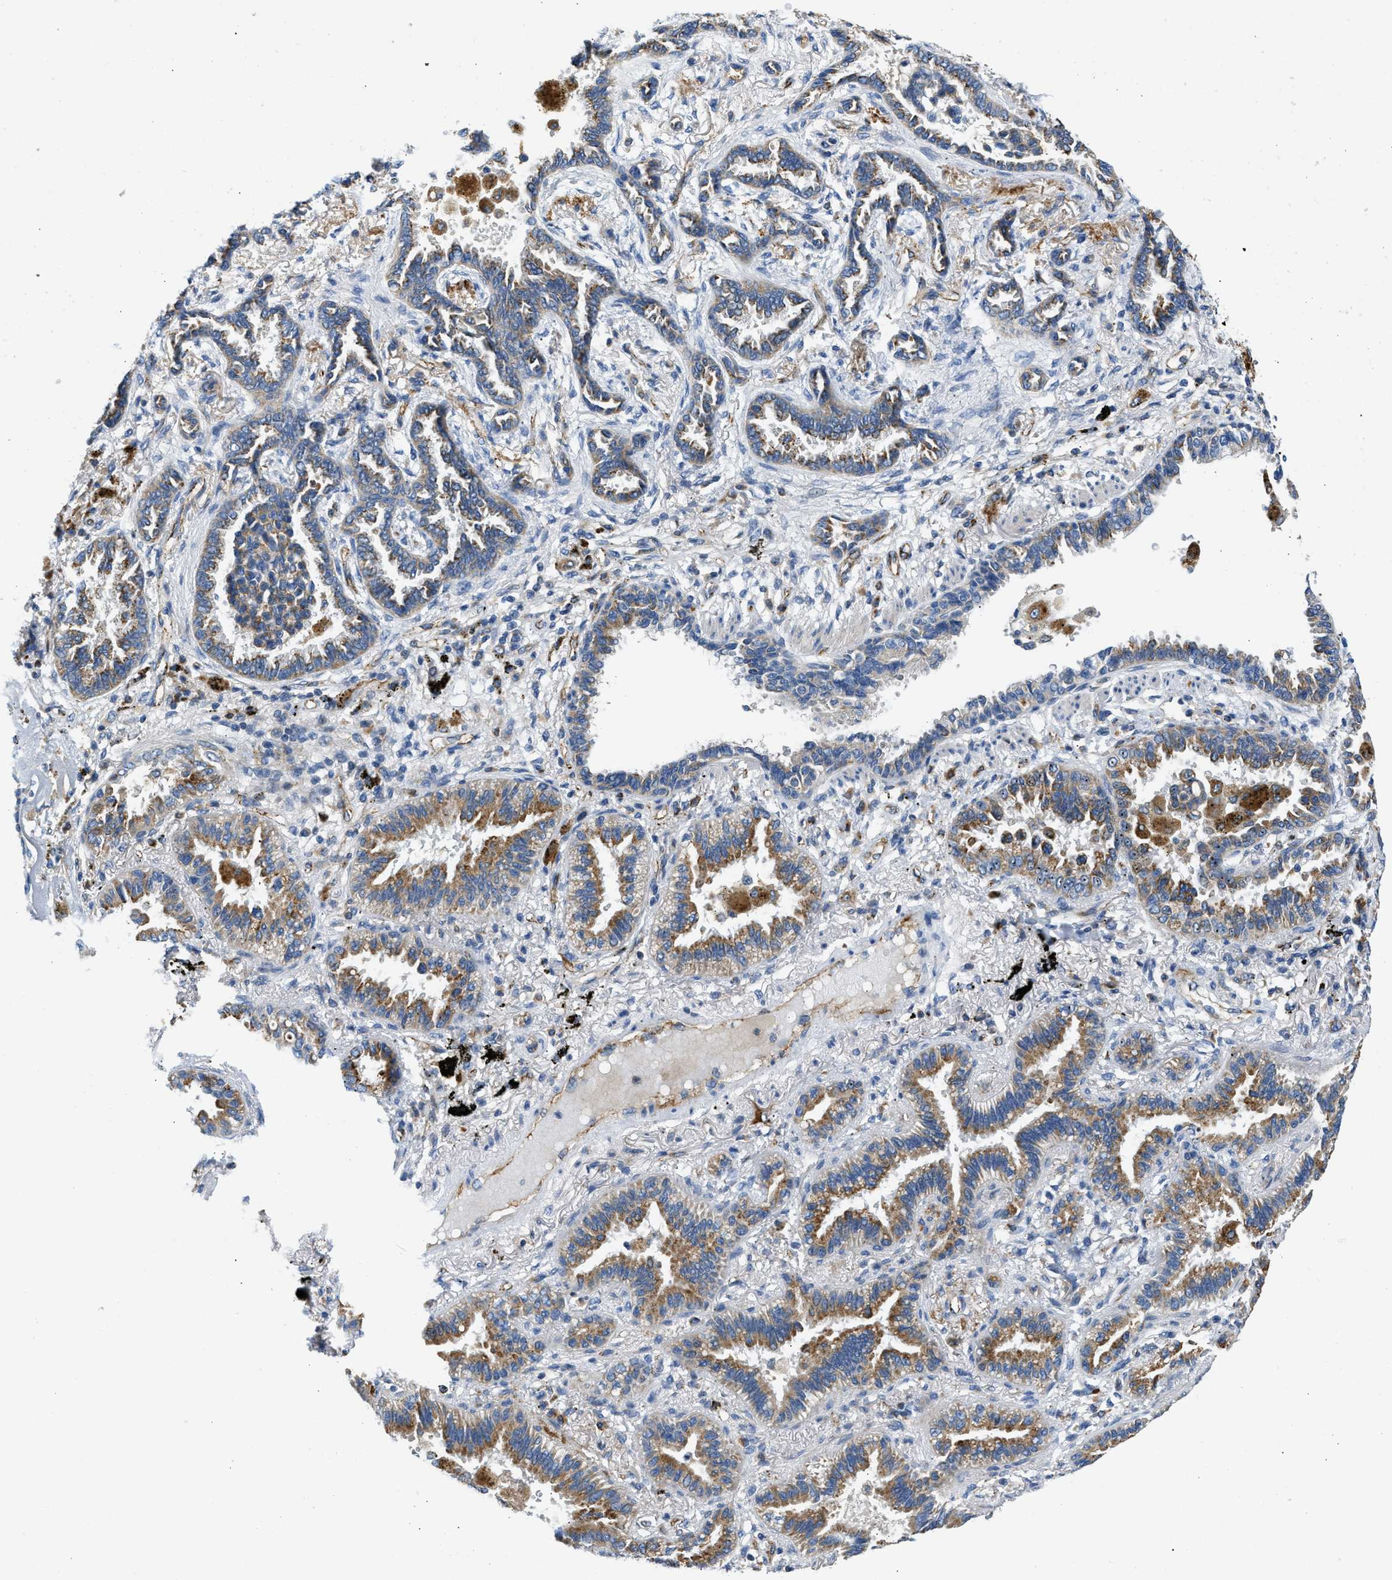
{"staining": {"intensity": "moderate", "quantity": ">75%", "location": "cytoplasmic/membranous"}, "tissue": "lung cancer", "cell_type": "Tumor cells", "image_type": "cancer", "snomed": [{"axis": "morphology", "description": "Normal tissue, NOS"}, {"axis": "morphology", "description": "Adenocarcinoma, NOS"}, {"axis": "topography", "description": "Lung"}], "caption": "Lung cancer (adenocarcinoma) stained for a protein demonstrates moderate cytoplasmic/membranous positivity in tumor cells. Using DAB (3,3'-diaminobenzidine) (brown) and hematoxylin (blue) stains, captured at high magnification using brightfield microscopy.", "gene": "ULK4", "patient": {"sex": "male", "age": 59}}